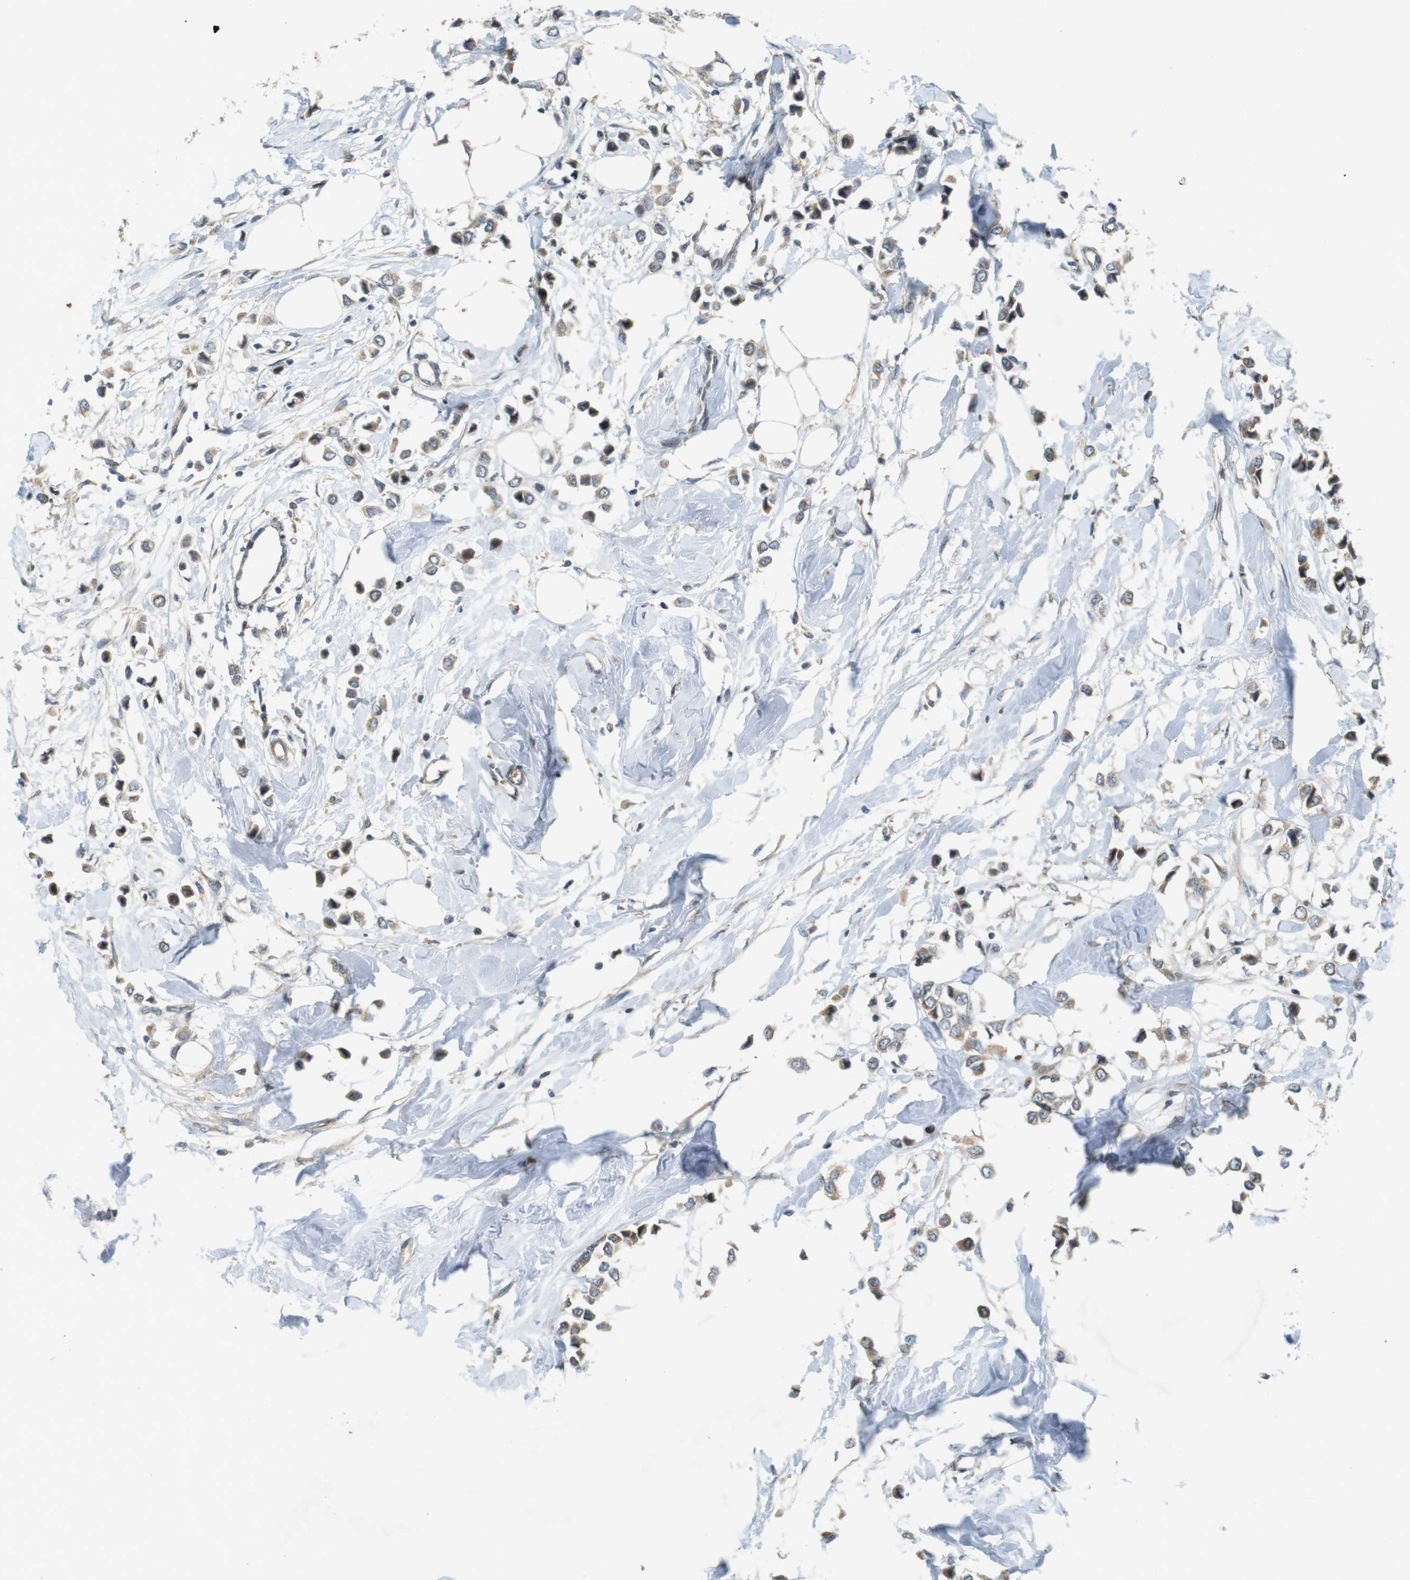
{"staining": {"intensity": "weak", "quantity": ">75%", "location": "cytoplasmic/membranous"}, "tissue": "breast cancer", "cell_type": "Tumor cells", "image_type": "cancer", "snomed": [{"axis": "morphology", "description": "Lobular carcinoma"}, {"axis": "topography", "description": "Breast"}], "caption": "There is low levels of weak cytoplasmic/membranous staining in tumor cells of breast cancer (lobular carcinoma), as demonstrated by immunohistochemical staining (brown color).", "gene": "CLTC", "patient": {"sex": "female", "age": 51}}